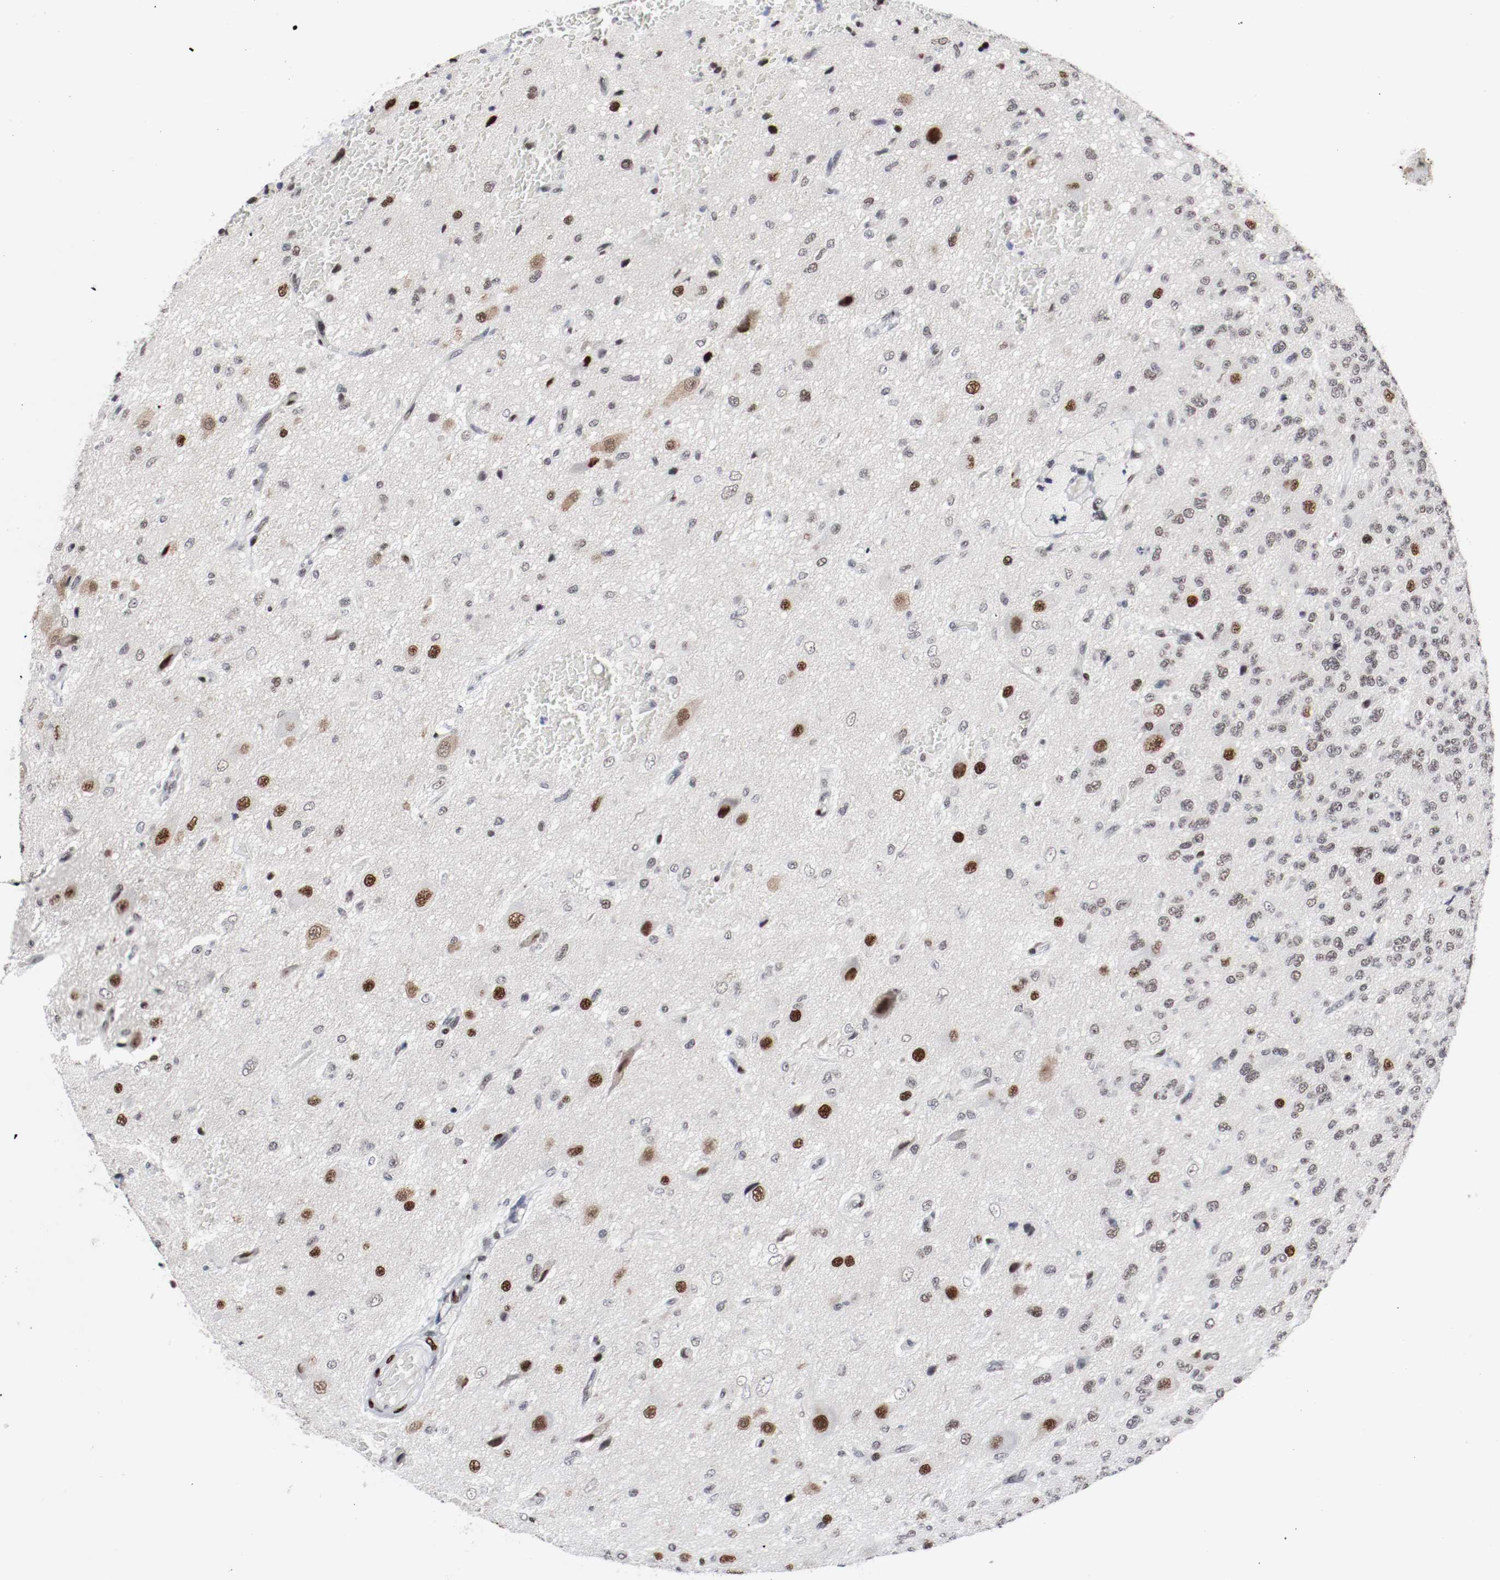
{"staining": {"intensity": "moderate", "quantity": "<25%", "location": "nuclear"}, "tissue": "glioma", "cell_type": "Tumor cells", "image_type": "cancer", "snomed": [{"axis": "morphology", "description": "Glioma, malignant, High grade"}, {"axis": "topography", "description": "pancreas cauda"}], "caption": "Immunohistochemical staining of glioma displays low levels of moderate nuclear staining in about <25% of tumor cells.", "gene": "MEF2D", "patient": {"sex": "male", "age": 60}}